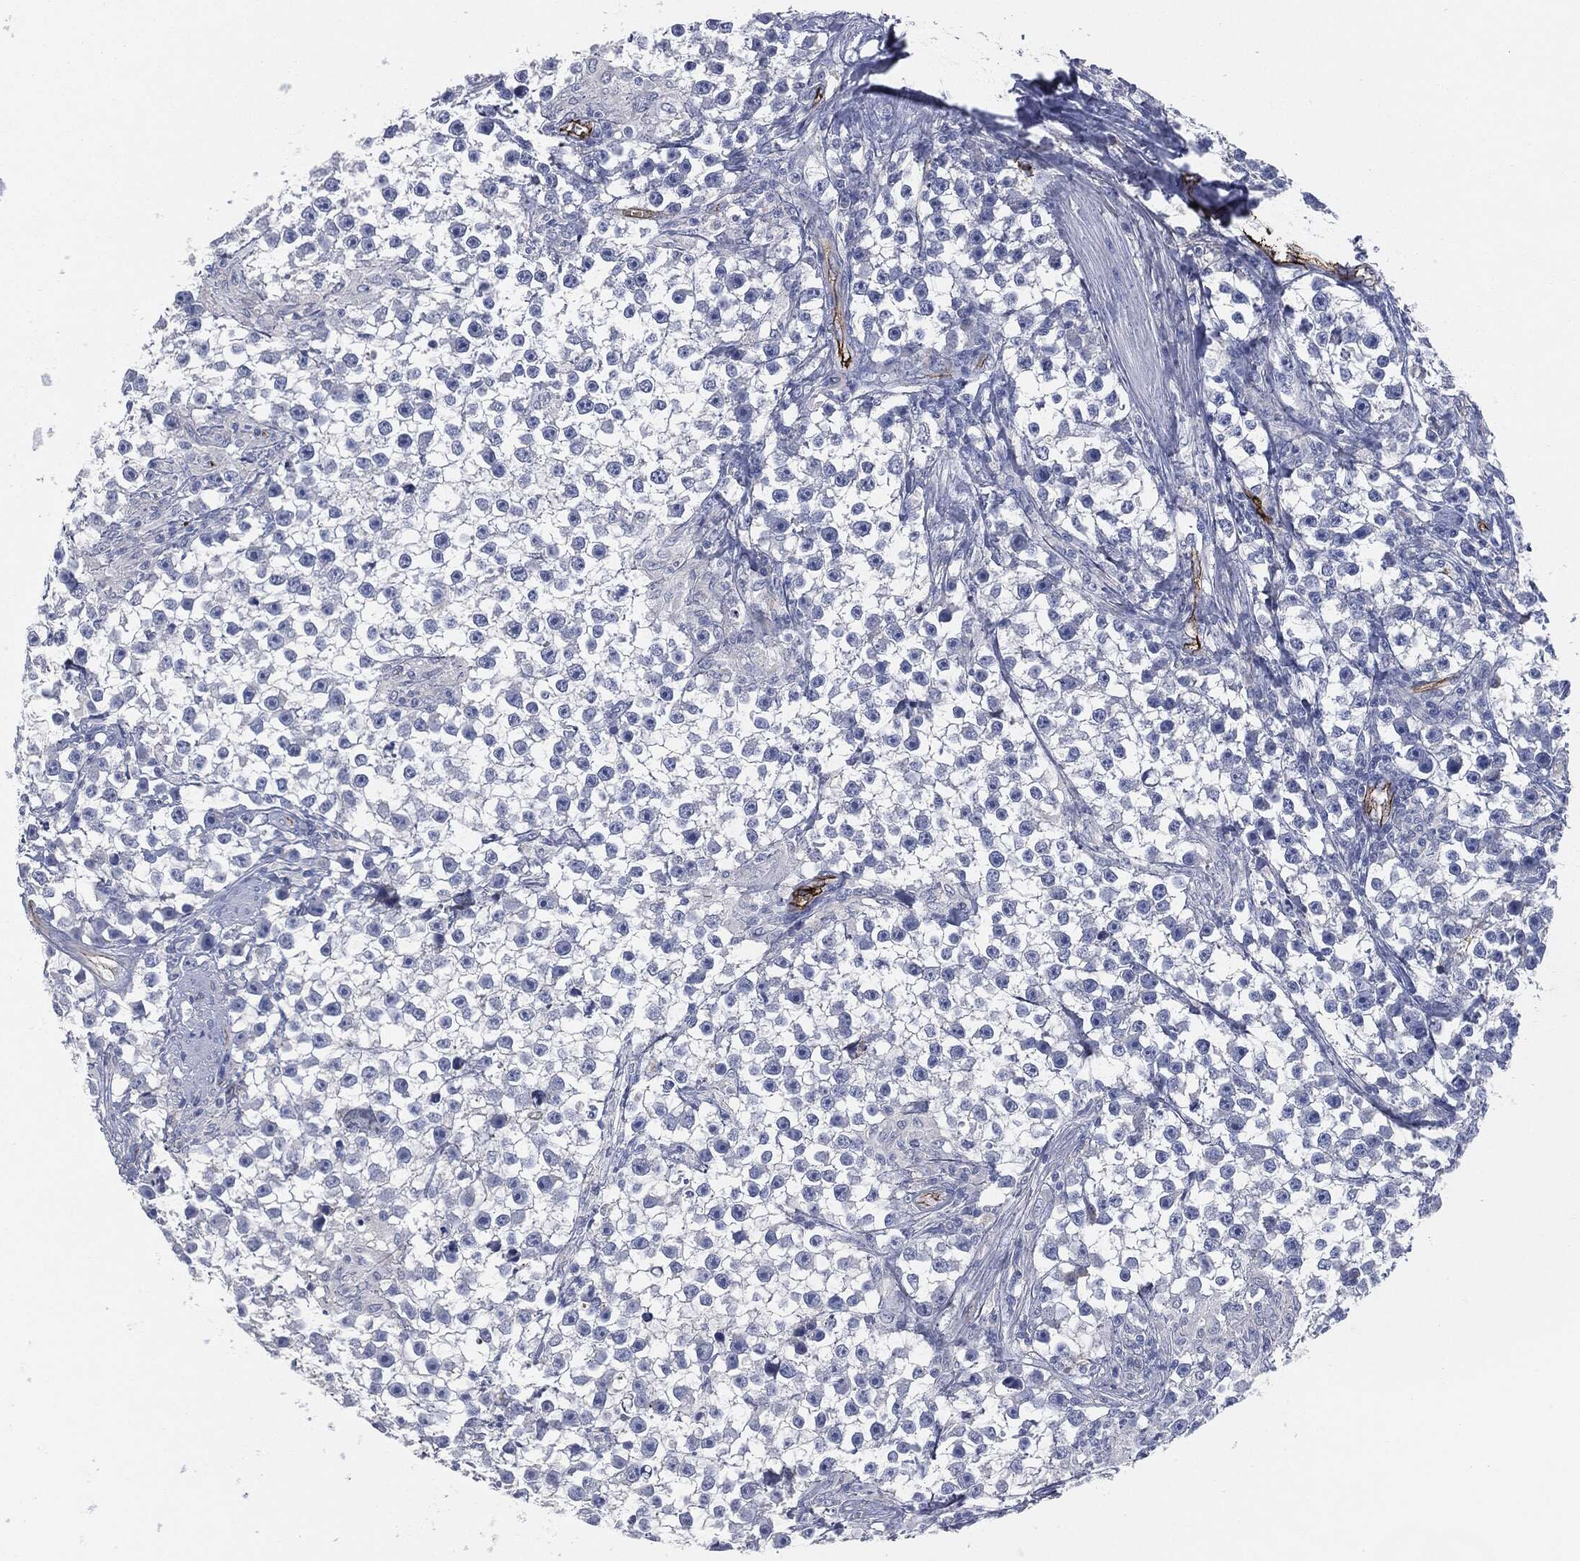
{"staining": {"intensity": "negative", "quantity": "none", "location": "none"}, "tissue": "testis cancer", "cell_type": "Tumor cells", "image_type": "cancer", "snomed": [{"axis": "morphology", "description": "Seminoma, NOS"}, {"axis": "topography", "description": "Testis"}], "caption": "Image shows no protein staining in tumor cells of testis cancer tissue.", "gene": "APOB", "patient": {"sex": "male", "age": 59}}